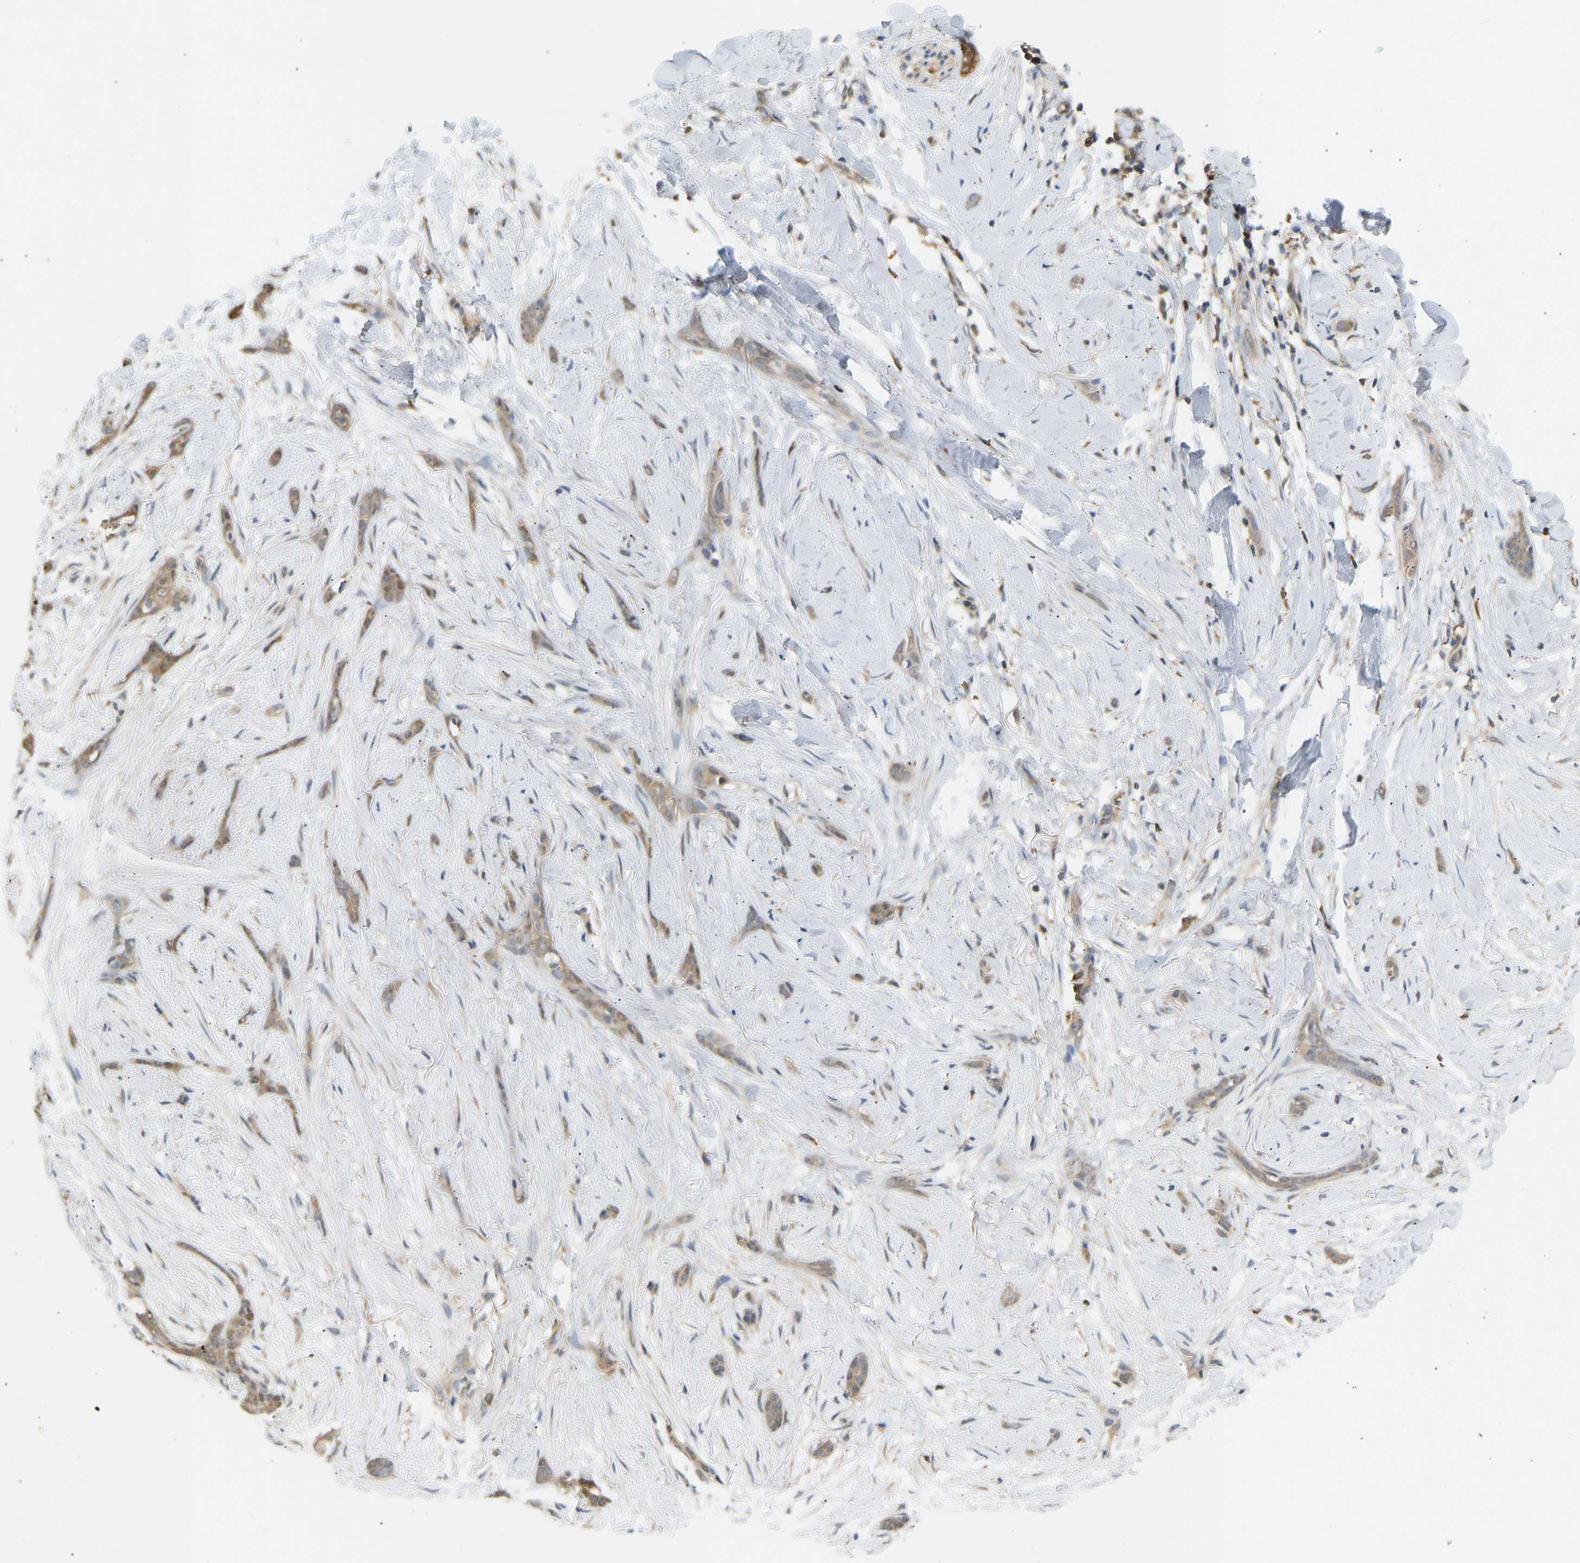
{"staining": {"intensity": "moderate", "quantity": ">75%", "location": "cytoplasmic/membranous"}, "tissue": "skin cancer", "cell_type": "Tumor cells", "image_type": "cancer", "snomed": [{"axis": "morphology", "description": "Basal cell carcinoma"}, {"axis": "morphology", "description": "Adnexal tumor, benign"}, {"axis": "topography", "description": "Skin"}], "caption": "The photomicrograph demonstrates staining of basal cell carcinoma (skin), revealing moderate cytoplasmic/membranous protein expression (brown color) within tumor cells.", "gene": "ENO1", "patient": {"sex": "female", "age": 42}}